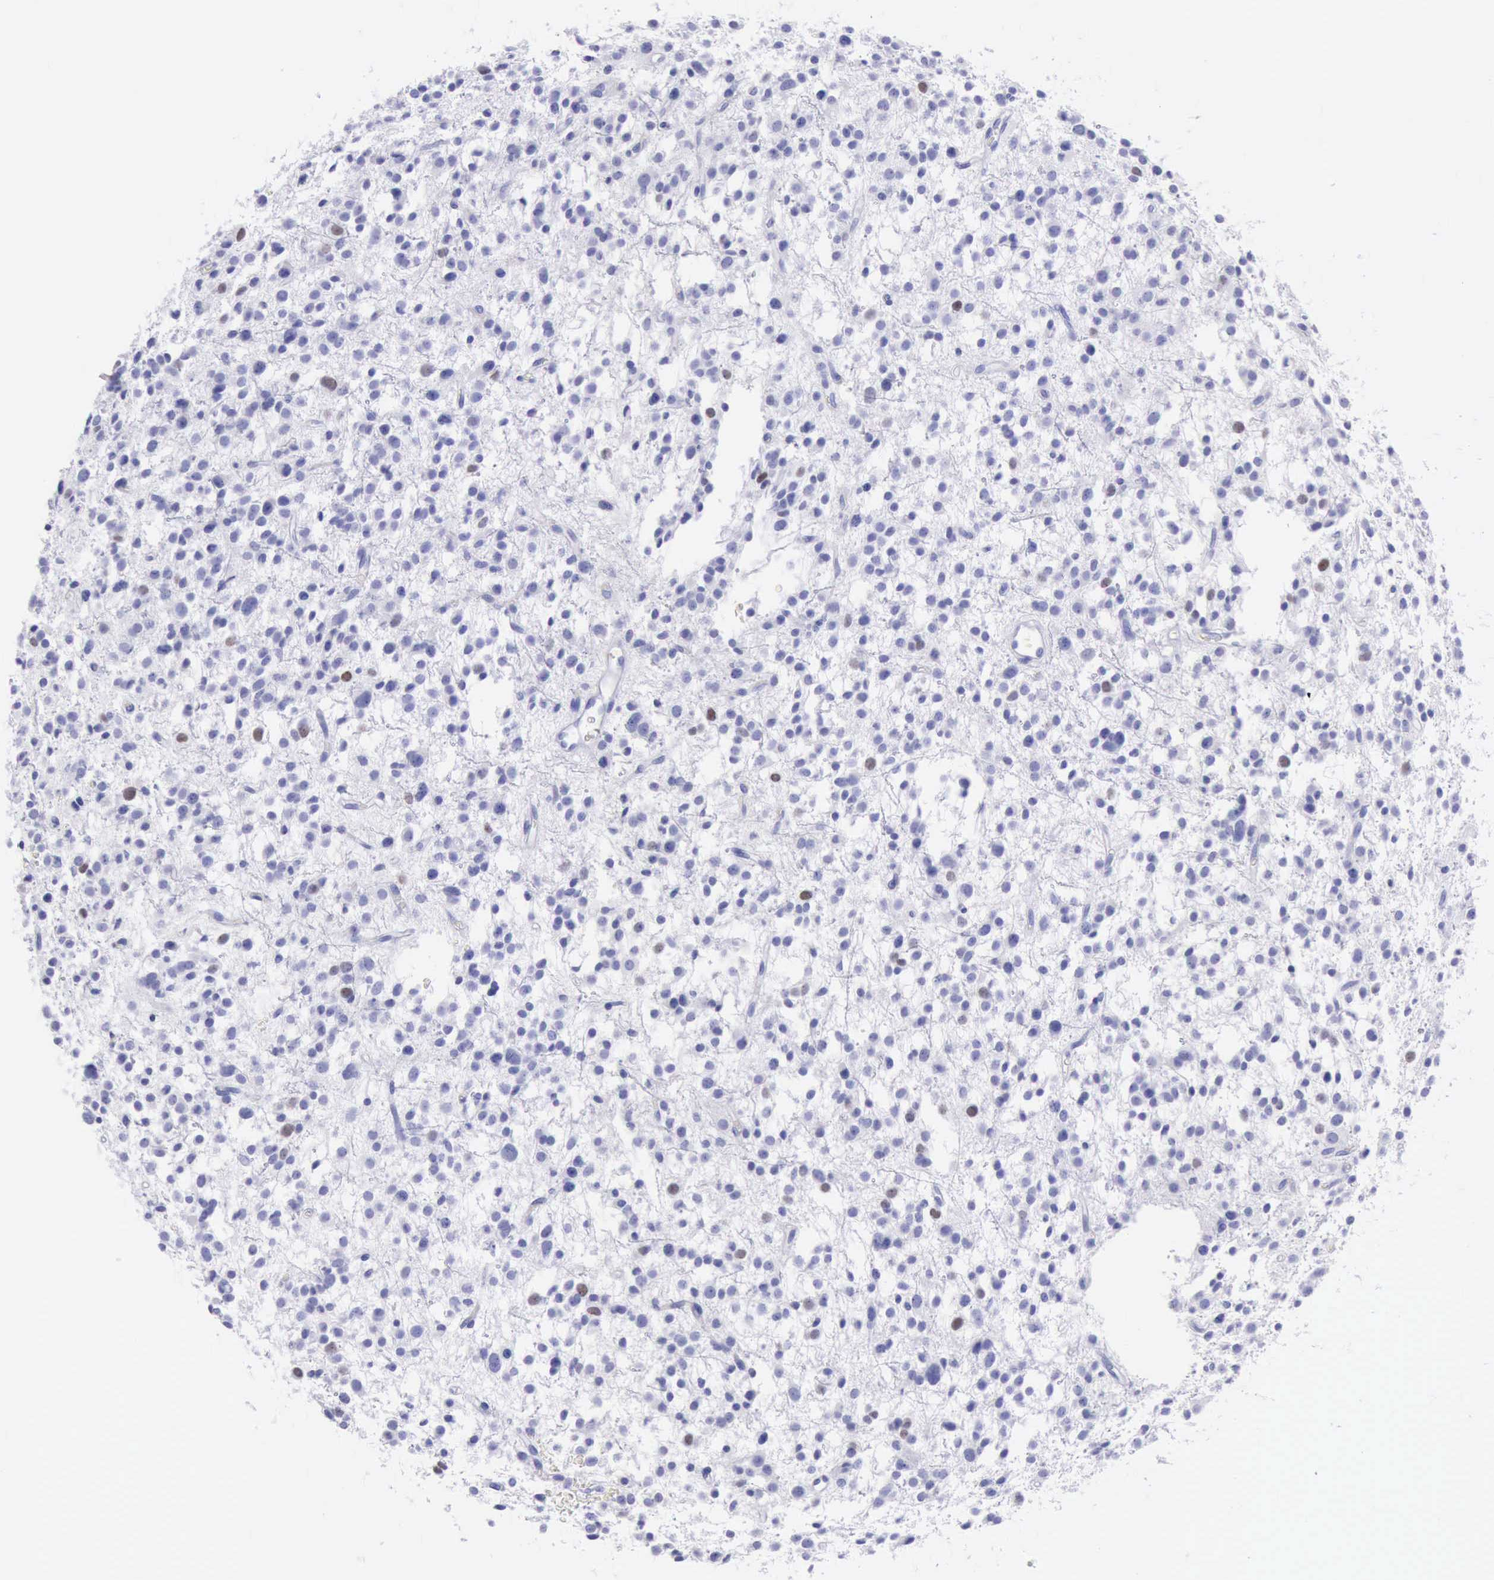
{"staining": {"intensity": "strong", "quantity": "<25%", "location": "nuclear"}, "tissue": "glioma", "cell_type": "Tumor cells", "image_type": "cancer", "snomed": [{"axis": "morphology", "description": "Glioma, malignant, Low grade"}, {"axis": "topography", "description": "Brain"}], "caption": "This is an image of IHC staining of malignant glioma (low-grade), which shows strong positivity in the nuclear of tumor cells.", "gene": "MCM2", "patient": {"sex": "female", "age": 36}}